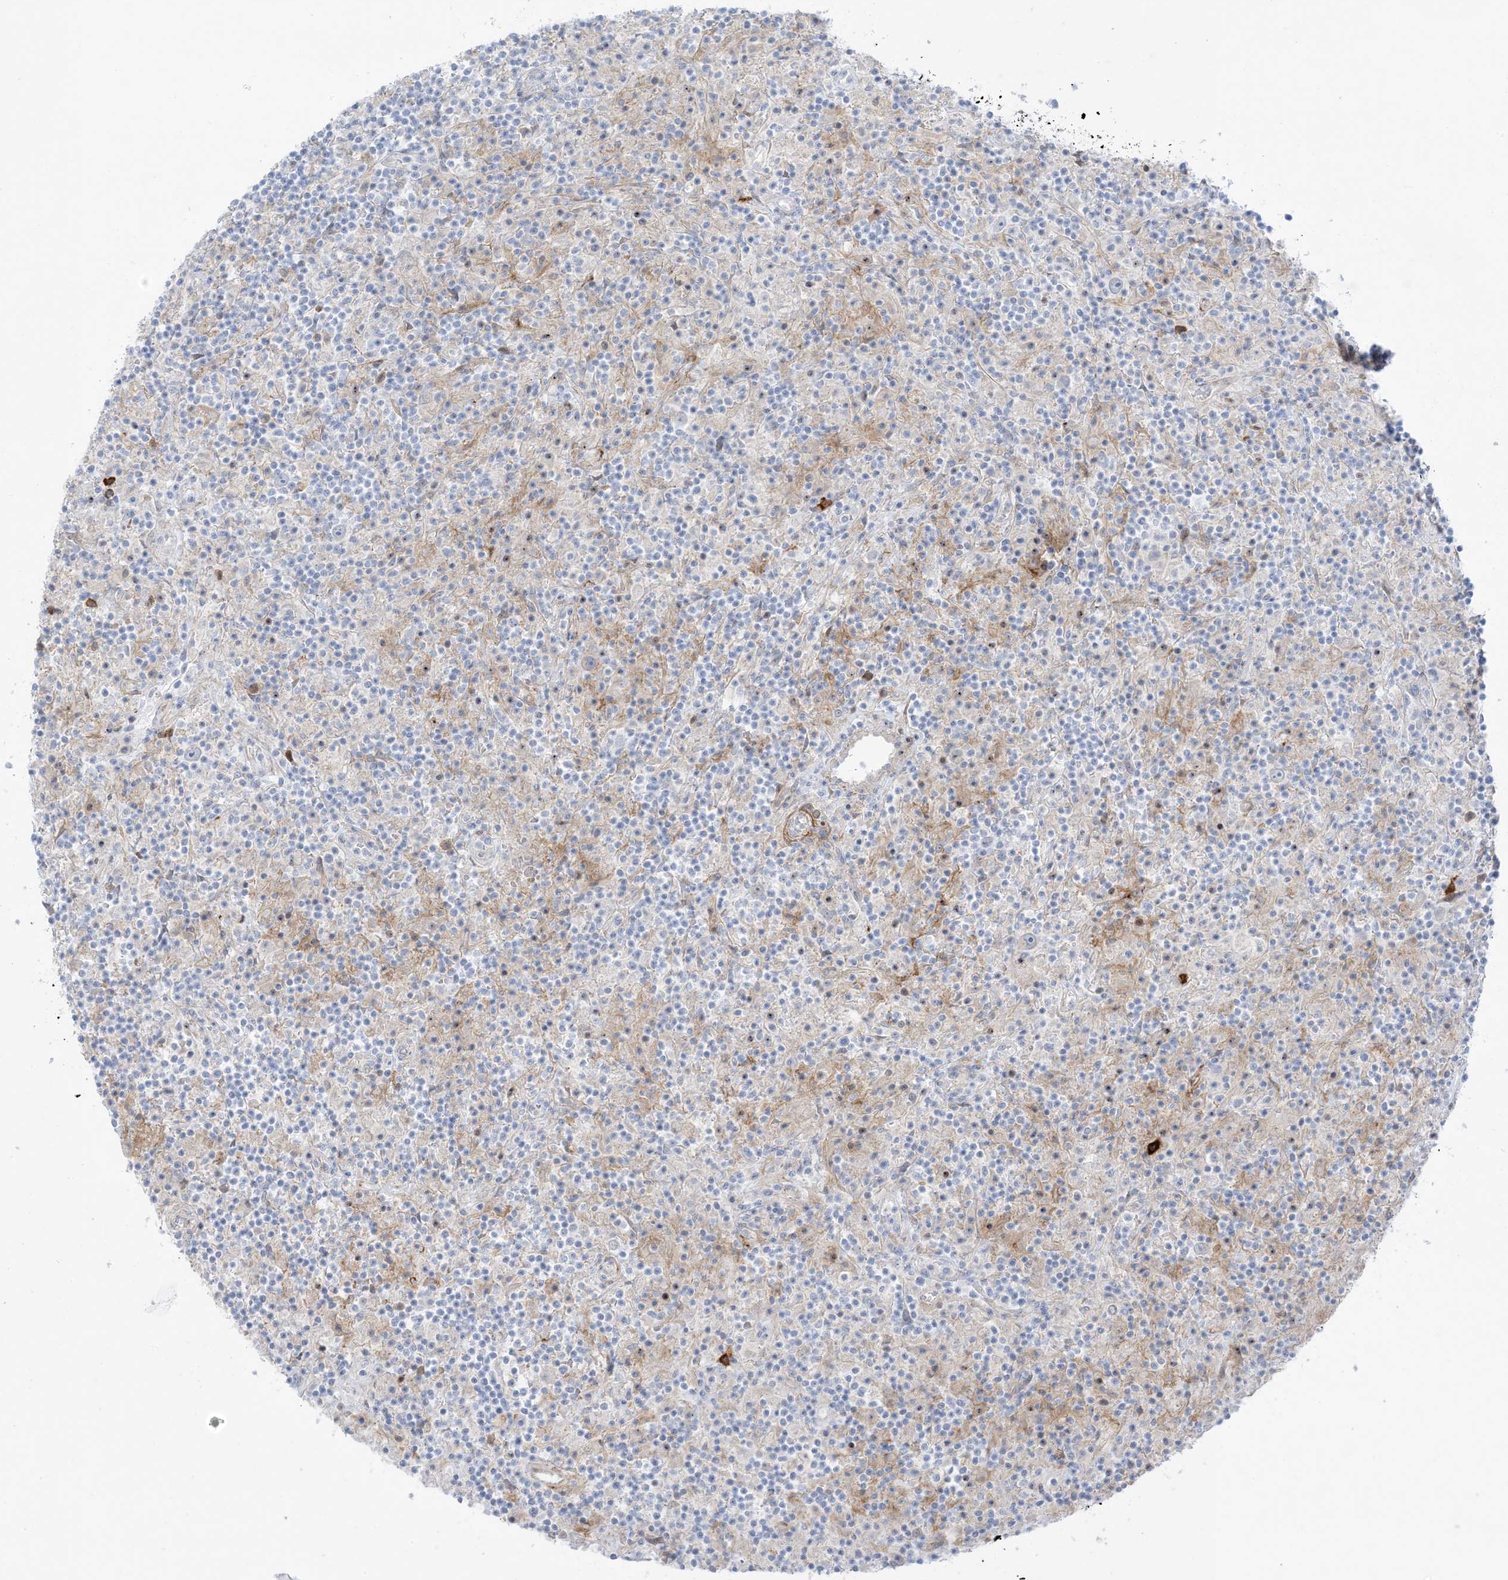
{"staining": {"intensity": "negative", "quantity": "none", "location": "none"}, "tissue": "lymphoma", "cell_type": "Tumor cells", "image_type": "cancer", "snomed": [{"axis": "morphology", "description": "Hodgkin's disease, NOS"}, {"axis": "topography", "description": "Lymph node"}], "caption": "This is a image of immunohistochemistry staining of lymphoma, which shows no positivity in tumor cells.", "gene": "ICMT", "patient": {"sex": "male", "age": 70}}